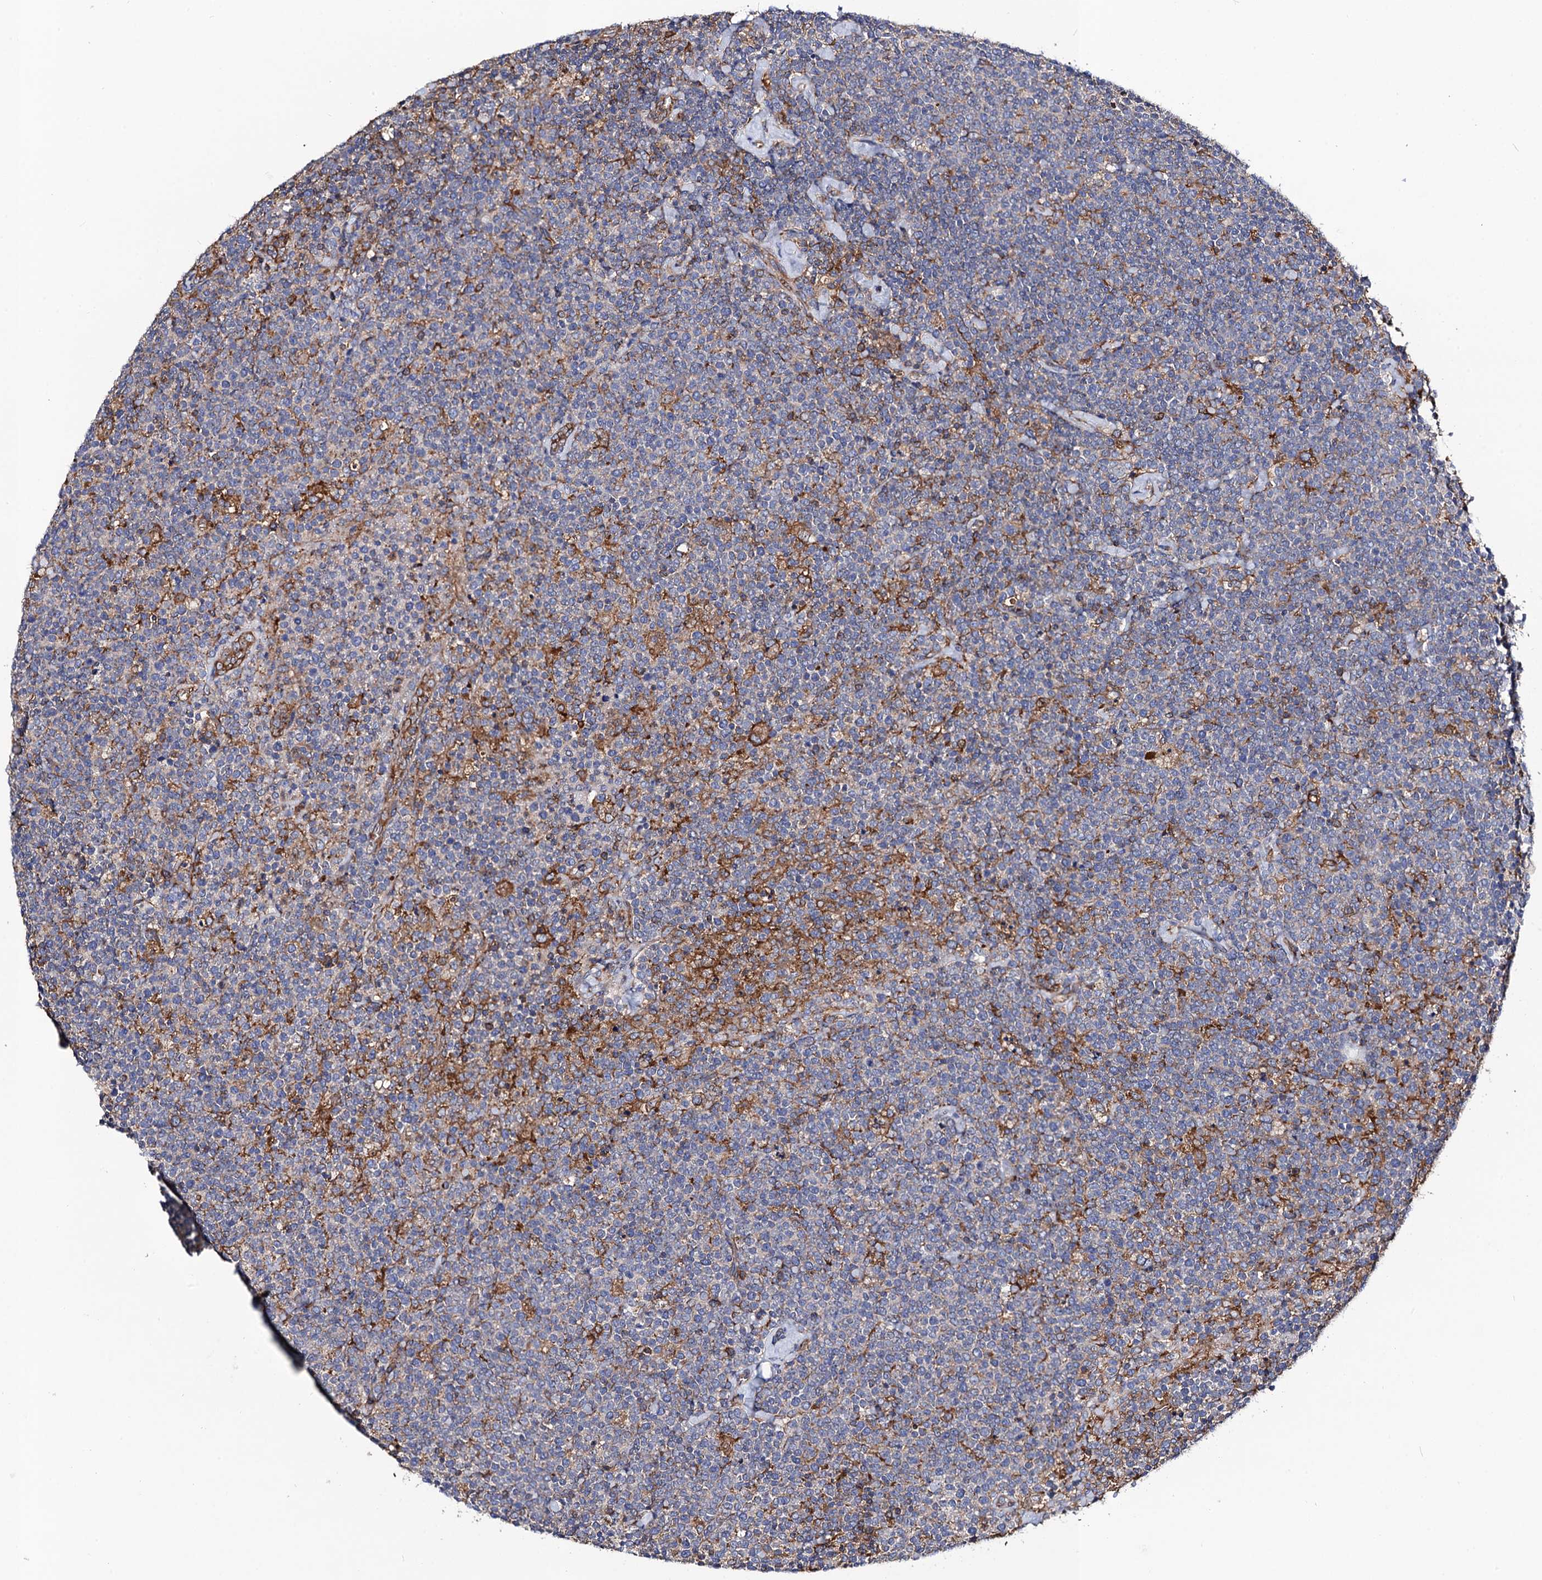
{"staining": {"intensity": "moderate", "quantity": "<25%", "location": "cytoplasmic/membranous"}, "tissue": "lymphoma", "cell_type": "Tumor cells", "image_type": "cancer", "snomed": [{"axis": "morphology", "description": "Malignant lymphoma, non-Hodgkin's type, High grade"}, {"axis": "topography", "description": "Lymph node"}], "caption": "Immunohistochemical staining of human lymphoma shows low levels of moderate cytoplasmic/membranous protein positivity in about <25% of tumor cells.", "gene": "DYDC1", "patient": {"sex": "male", "age": 61}}